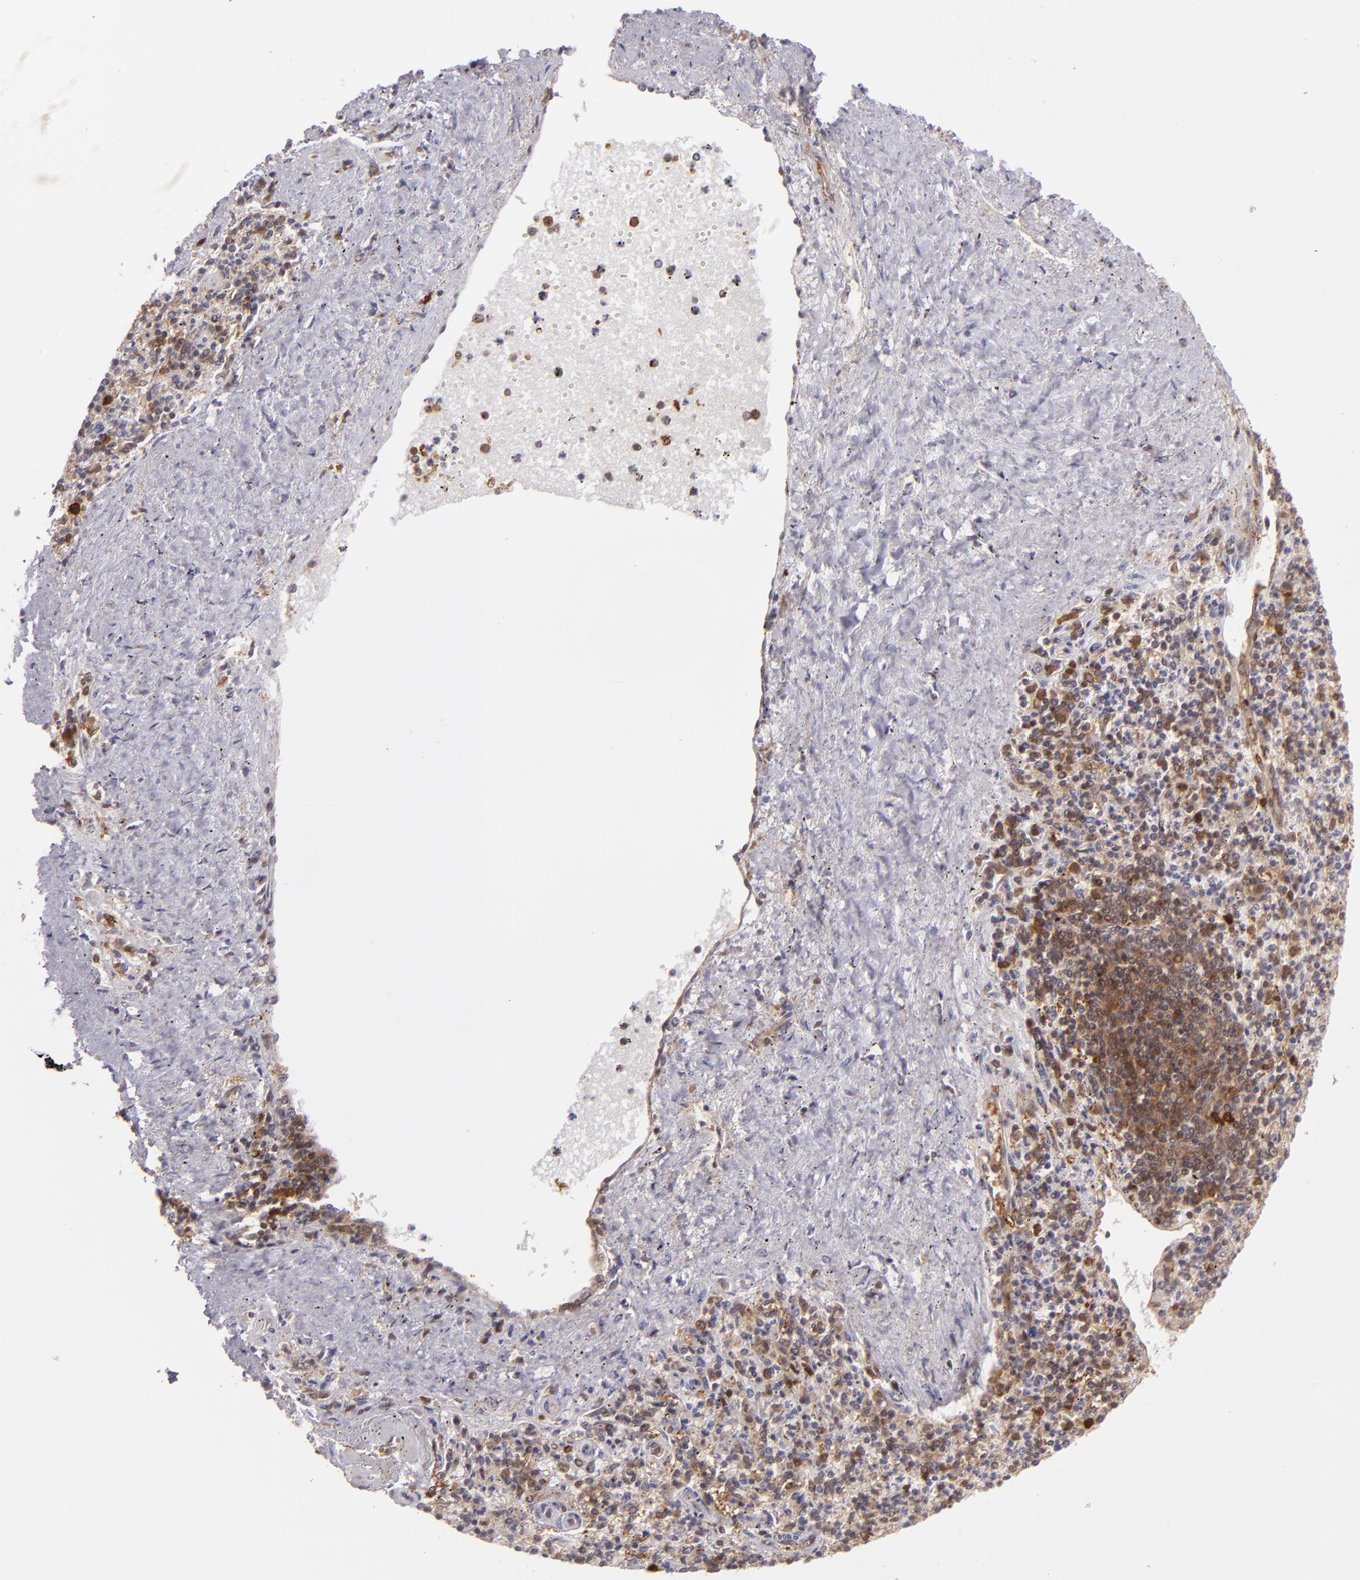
{"staining": {"intensity": "weak", "quantity": ">75%", "location": "cytoplasmic/membranous"}, "tissue": "spleen", "cell_type": "Cells in red pulp", "image_type": "normal", "snomed": [{"axis": "morphology", "description": "Normal tissue, NOS"}, {"axis": "topography", "description": "Spleen"}], "caption": "Immunohistochemical staining of unremarkable human spleen exhibits low levels of weak cytoplasmic/membranous expression in about >75% of cells in red pulp.", "gene": "HSPH1", "patient": {"sex": "male", "age": 72}}